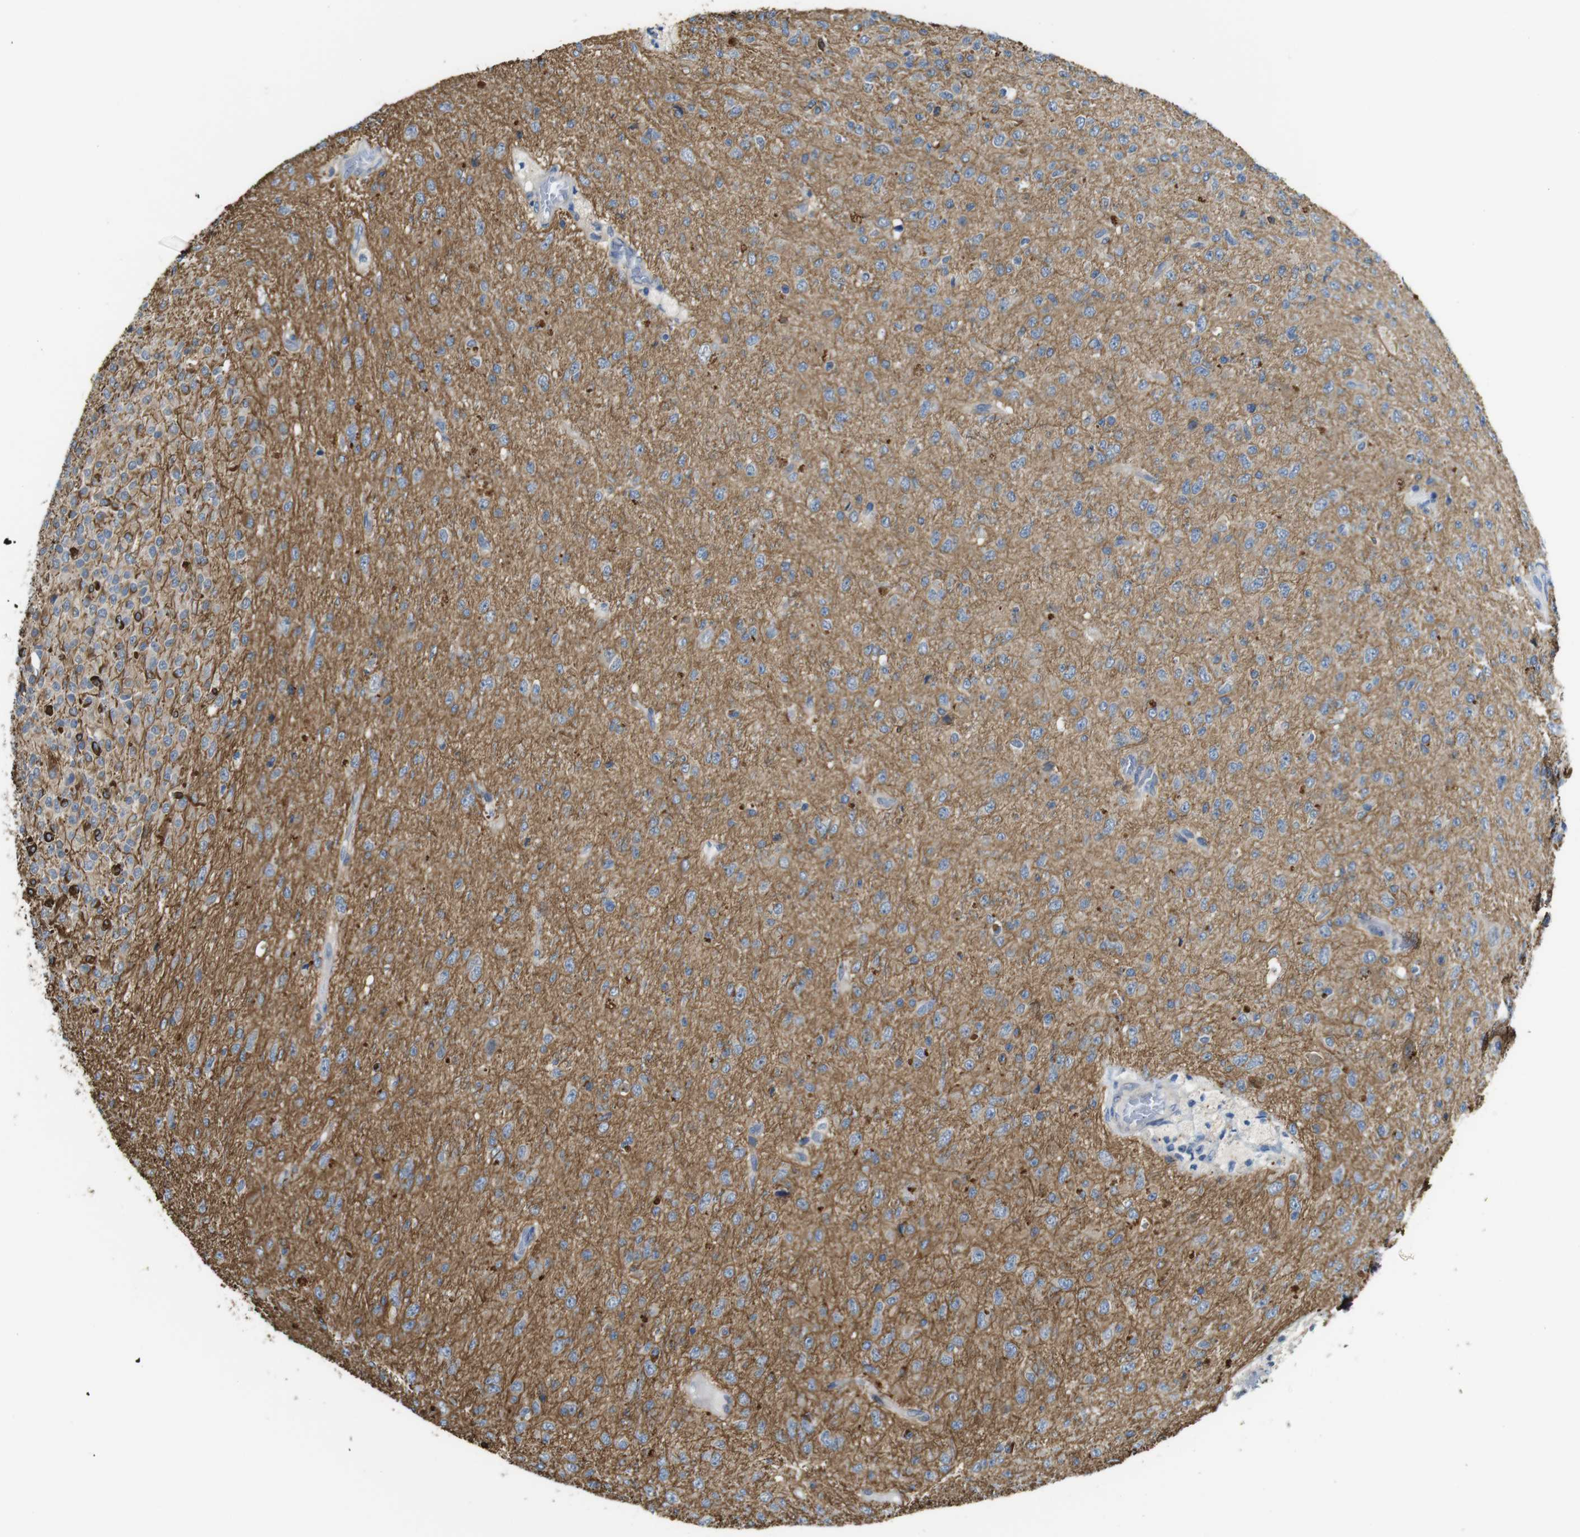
{"staining": {"intensity": "moderate", "quantity": "25%-75%", "location": "cytoplasmic/membranous"}, "tissue": "glioma", "cell_type": "Tumor cells", "image_type": "cancer", "snomed": [{"axis": "morphology", "description": "Glioma, malignant, High grade"}, {"axis": "topography", "description": "pancreas cauda"}], "caption": "A high-resolution histopathology image shows immunohistochemistry staining of high-grade glioma (malignant), which demonstrates moderate cytoplasmic/membranous positivity in approximately 25%-75% of tumor cells.", "gene": "CDC34", "patient": {"sex": "male", "age": 60}}